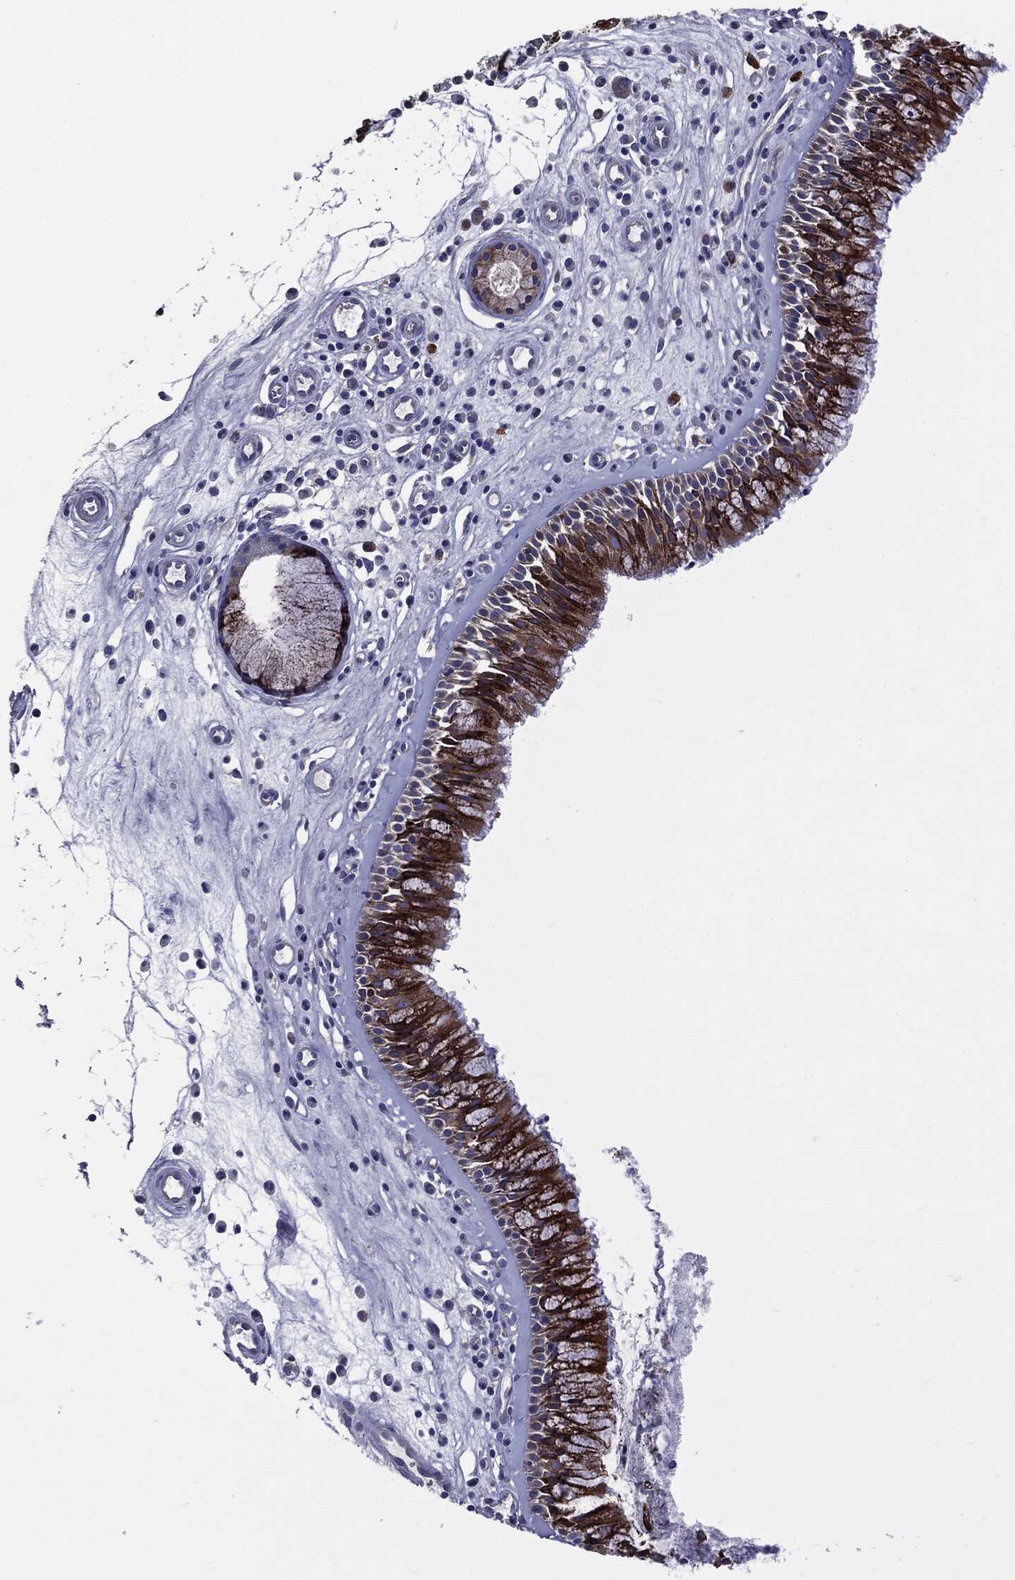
{"staining": {"intensity": "strong", "quantity": ">75%", "location": "cytoplasmic/membranous"}, "tissue": "nasopharynx", "cell_type": "Respiratory epithelial cells", "image_type": "normal", "snomed": [{"axis": "morphology", "description": "Normal tissue, NOS"}, {"axis": "topography", "description": "Nasopharynx"}], "caption": "IHC micrograph of unremarkable nasopharynx: human nasopharynx stained using IHC reveals high levels of strong protein expression localized specifically in the cytoplasmic/membranous of respiratory epithelial cells, appearing as a cytoplasmic/membranous brown color.", "gene": "PTGS2", "patient": {"sex": "male", "age": 57}}